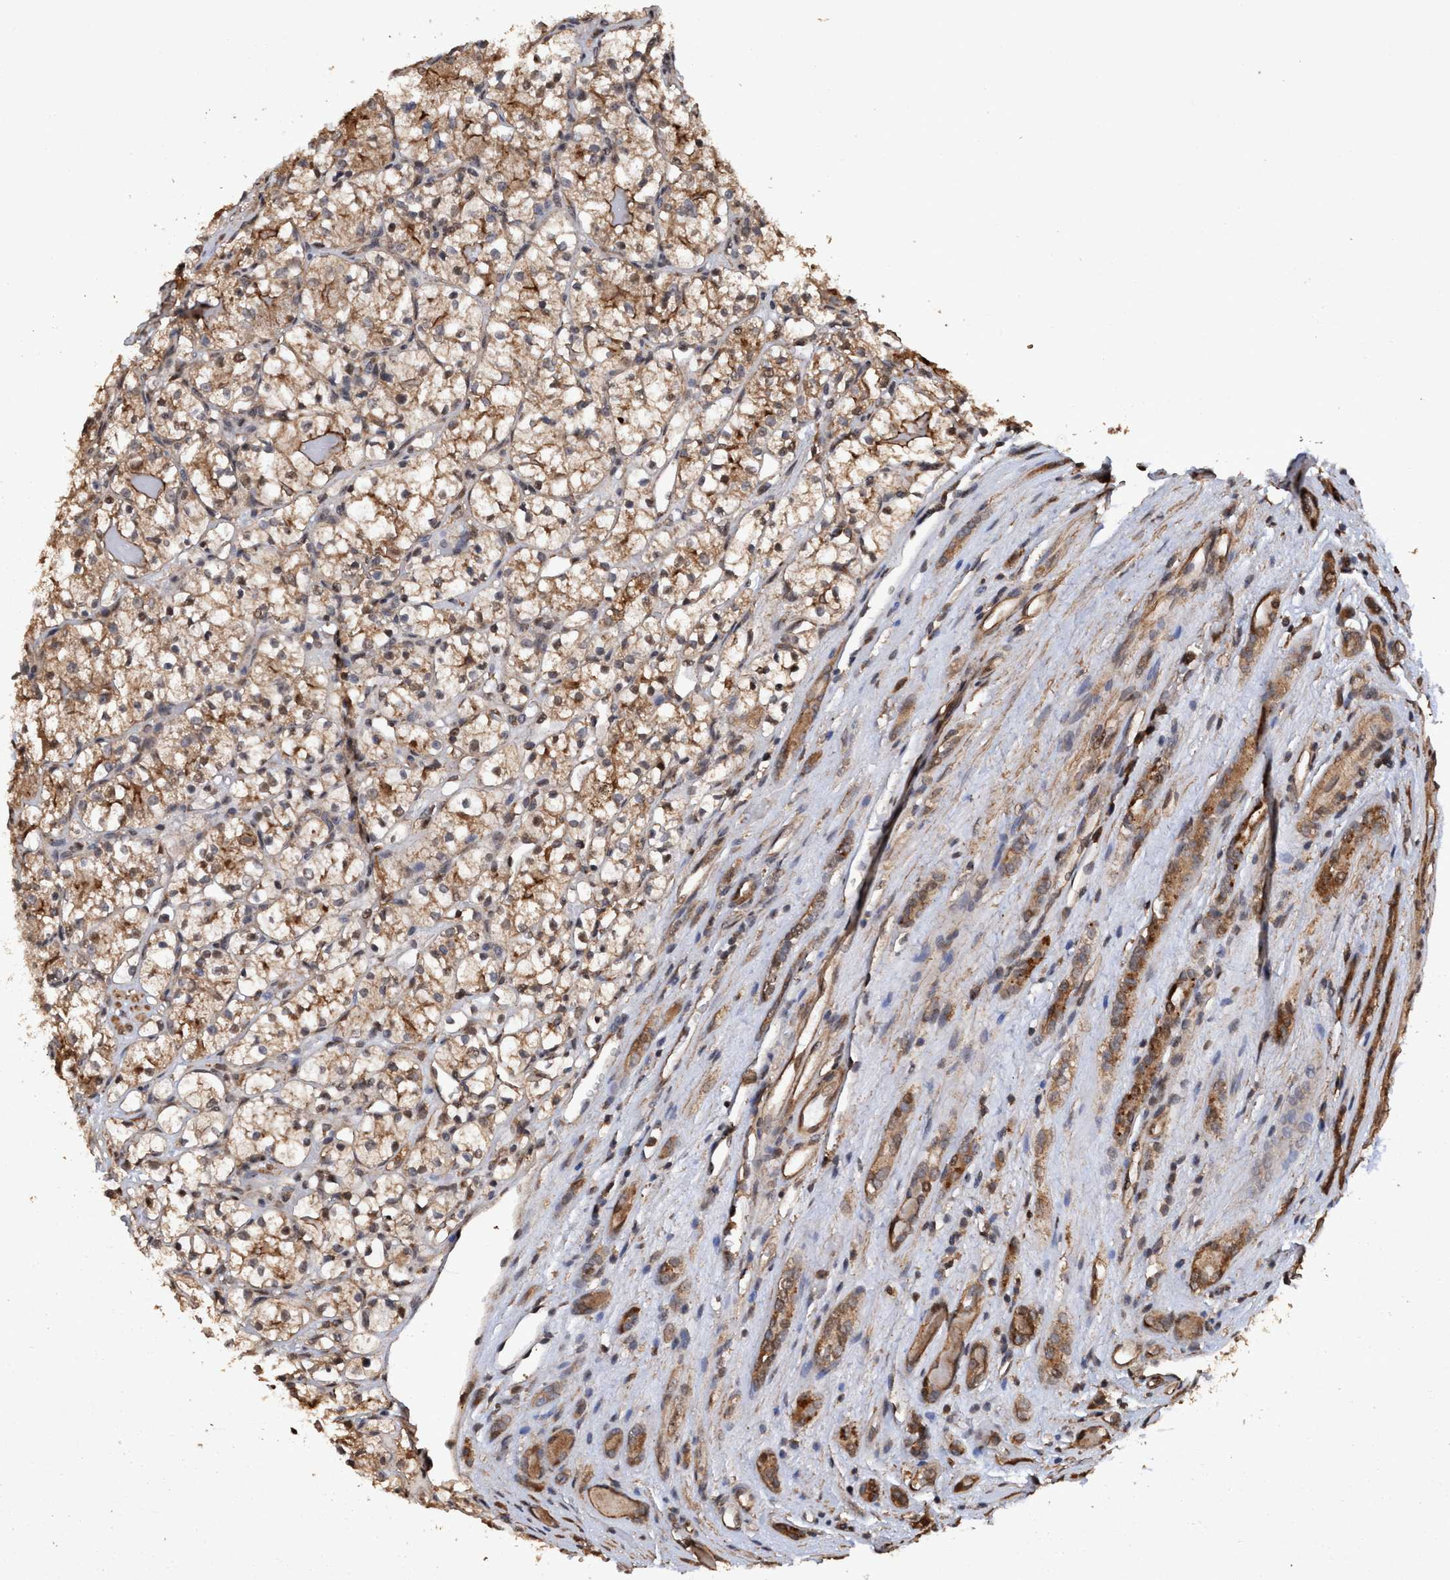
{"staining": {"intensity": "moderate", "quantity": ">75%", "location": "cytoplasmic/membranous,nuclear"}, "tissue": "renal cancer", "cell_type": "Tumor cells", "image_type": "cancer", "snomed": [{"axis": "morphology", "description": "Adenocarcinoma, NOS"}, {"axis": "topography", "description": "Kidney"}], "caption": "A micrograph showing moderate cytoplasmic/membranous and nuclear positivity in approximately >75% of tumor cells in renal adenocarcinoma, as visualized by brown immunohistochemical staining.", "gene": "TRPC7", "patient": {"sex": "female", "age": 60}}